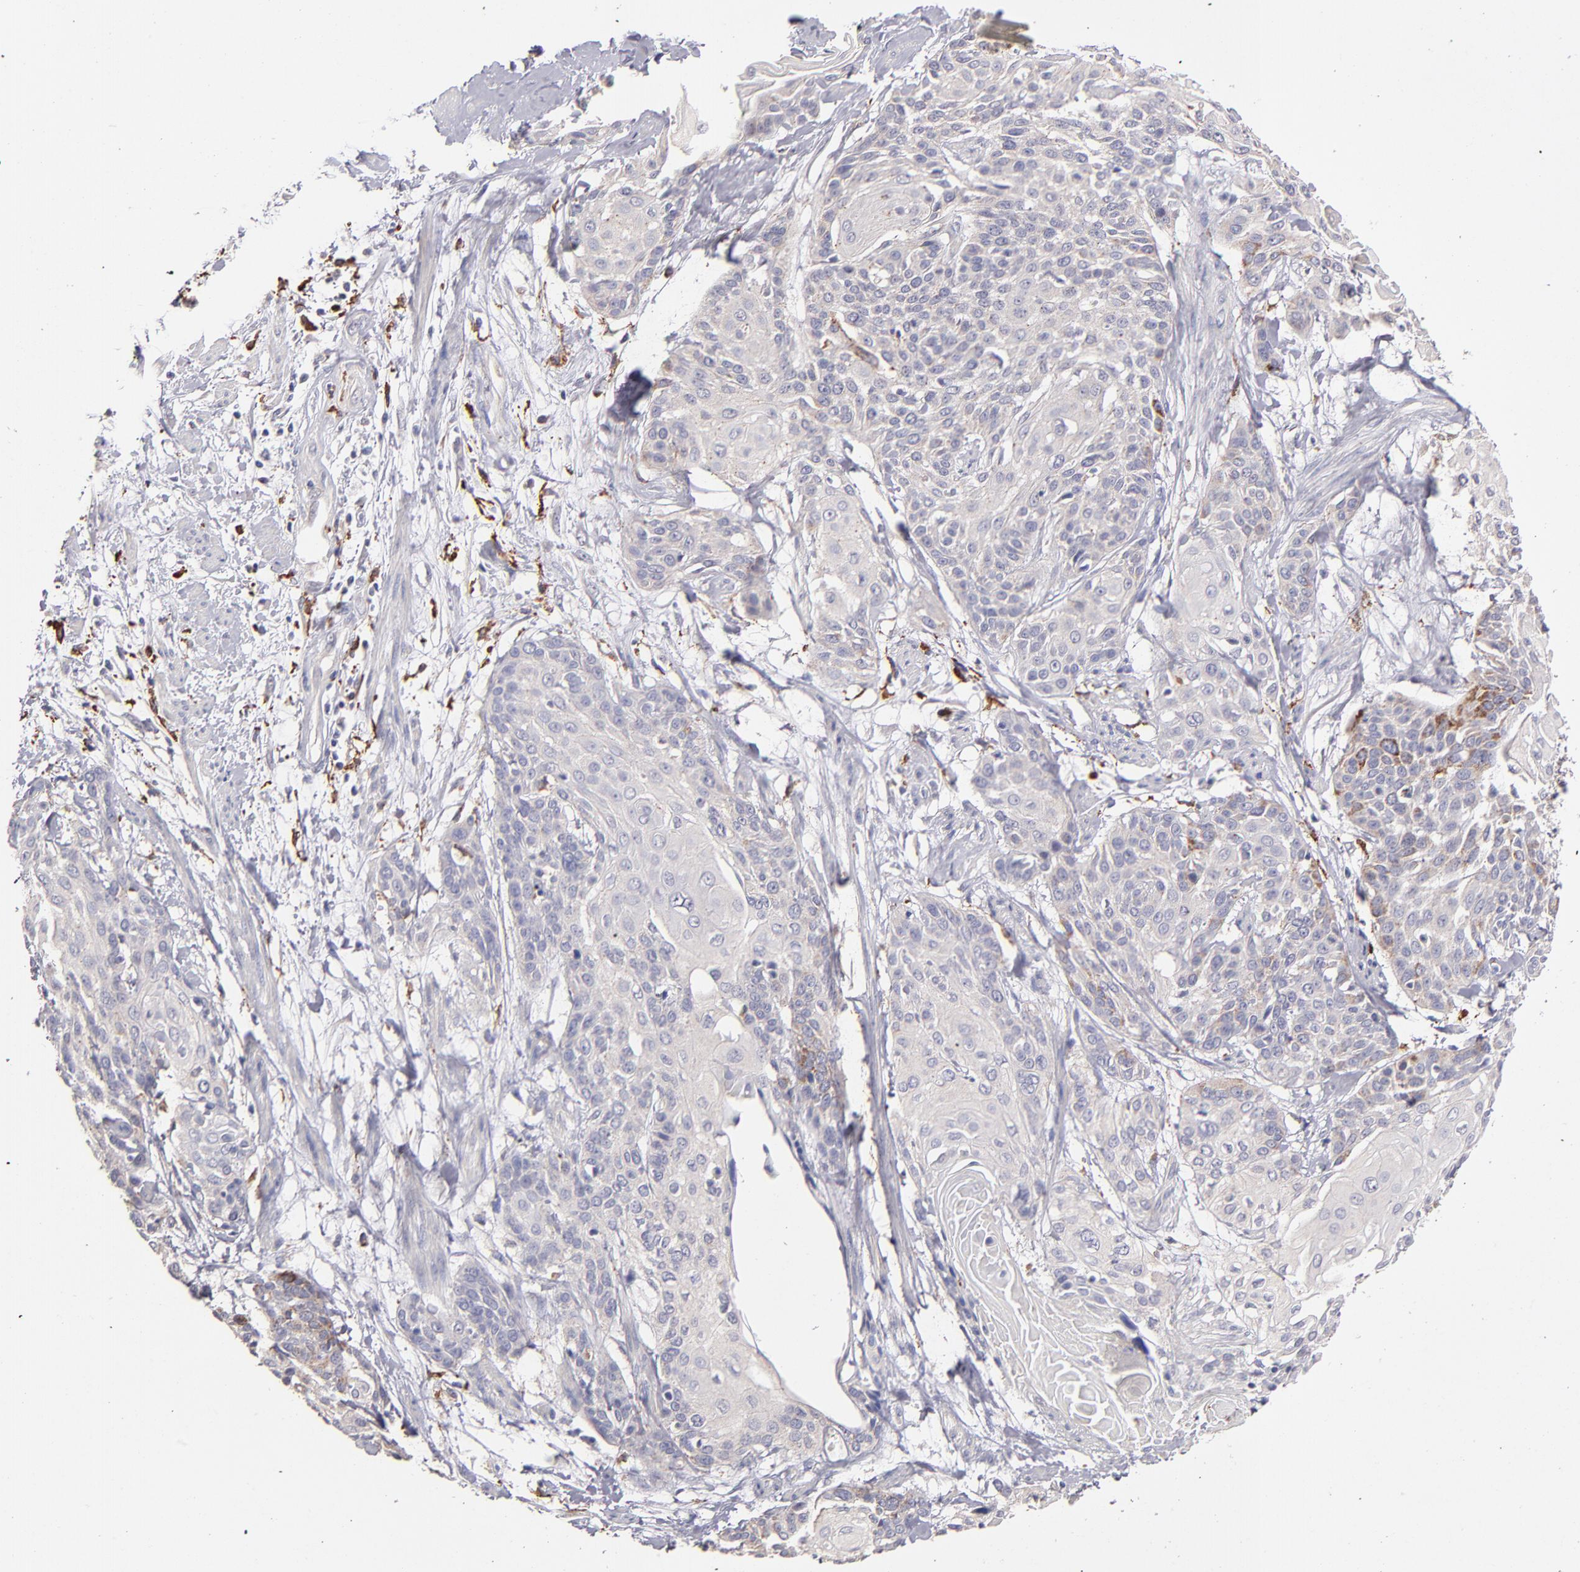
{"staining": {"intensity": "moderate", "quantity": "<25%", "location": "cytoplasmic/membranous"}, "tissue": "cervical cancer", "cell_type": "Tumor cells", "image_type": "cancer", "snomed": [{"axis": "morphology", "description": "Squamous cell carcinoma, NOS"}, {"axis": "topography", "description": "Cervix"}], "caption": "Cervical cancer stained for a protein (brown) shows moderate cytoplasmic/membranous positive staining in approximately <25% of tumor cells.", "gene": "GLDC", "patient": {"sex": "female", "age": 57}}